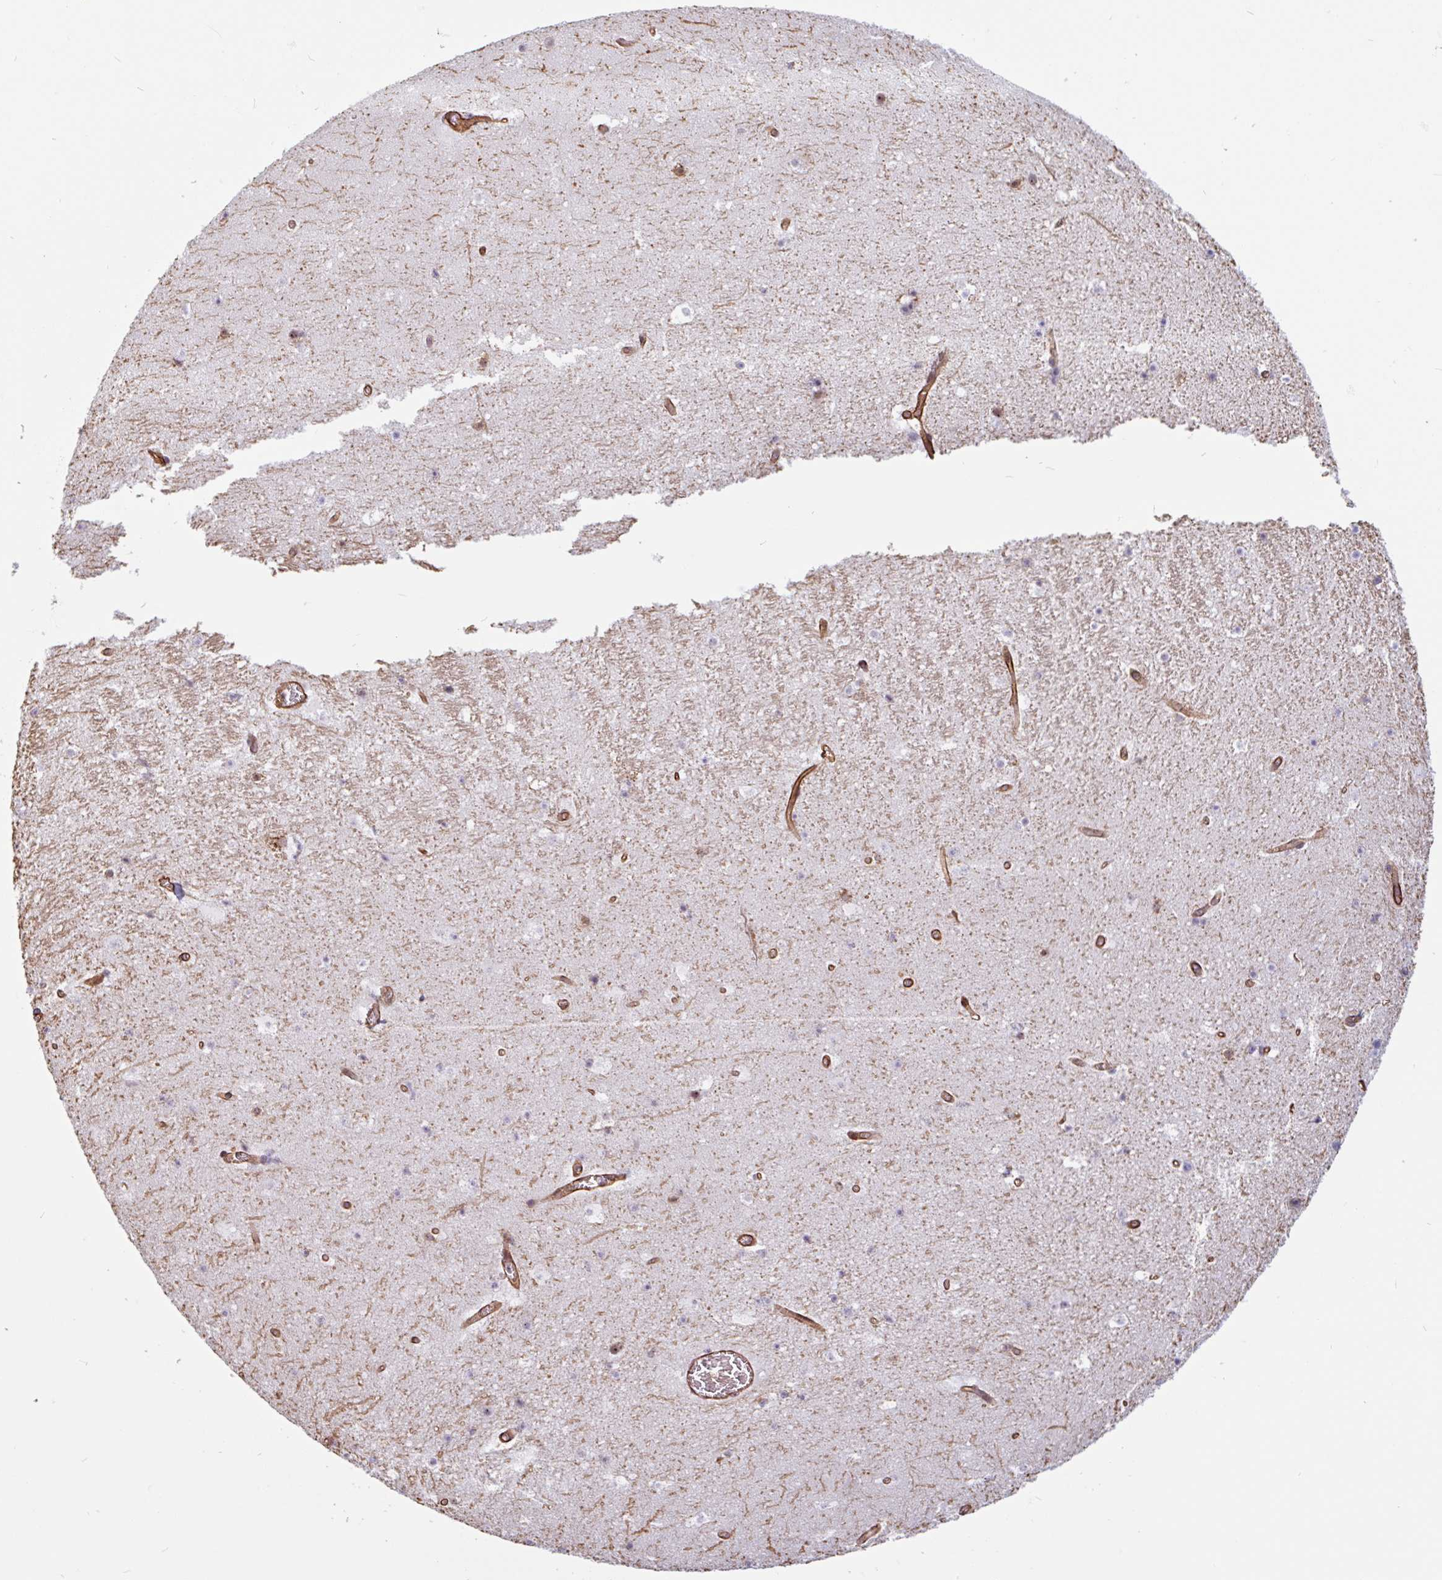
{"staining": {"intensity": "negative", "quantity": "none", "location": "none"}, "tissue": "hippocampus", "cell_type": "Glial cells", "image_type": "normal", "snomed": [{"axis": "morphology", "description": "Normal tissue, NOS"}, {"axis": "topography", "description": "Hippocampus"}], "caption": "This is an immunohistochemistry (IHC) image of unremarkable human hippocampus. There is no staining in glial cells.", "gene": "ZNF689", "patient": {"sex": "female", "age": 42}}